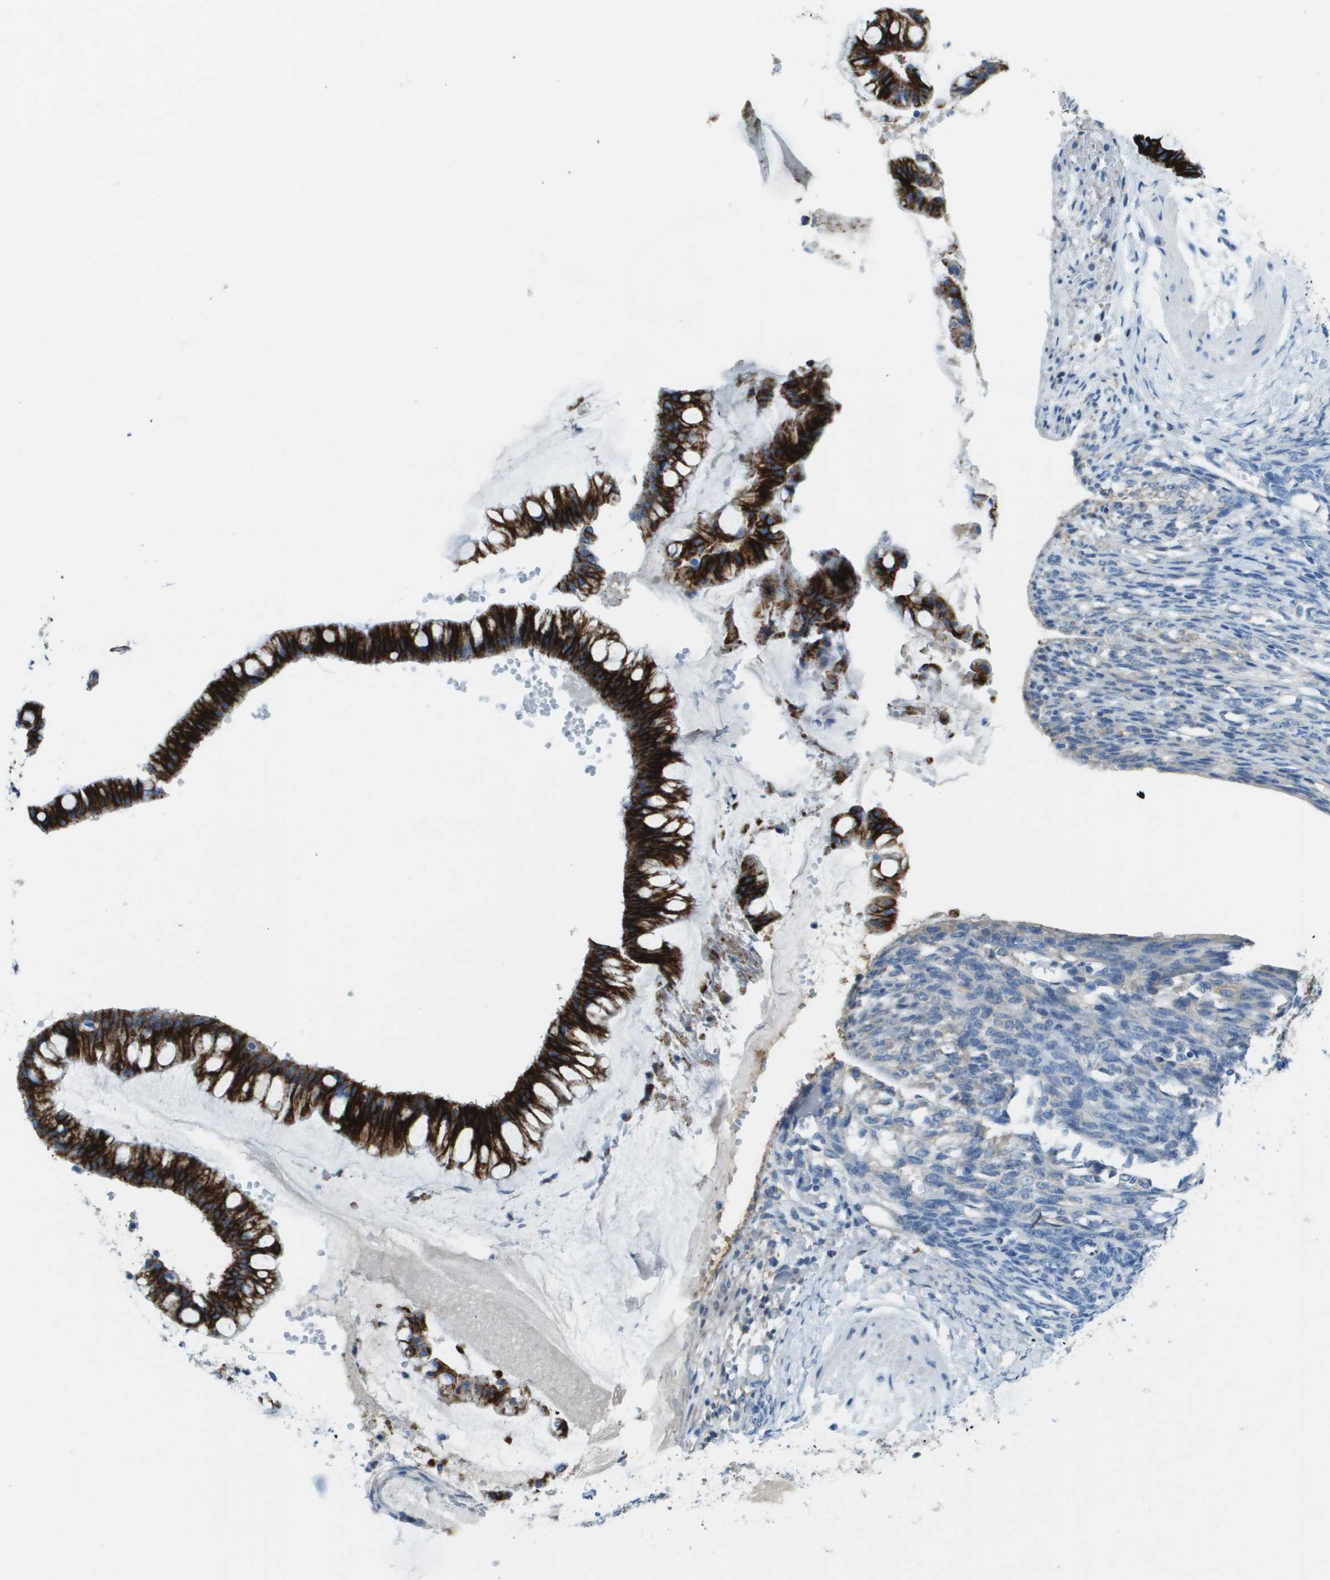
{"staining": {"intensity": "strong", "quantity": ">75%", "location": "cytoplasmic/membranous"}, "tissue": "ovarian cancer", "cell_type": "Tumor cells", "image_type": "cancer", "snomed": [{"axis": "morphology", "description": "Cystadenocarcinoma, mucinous, NOS"}, {"axis": "topography", "description": "Ovary"}], "caption": "The immunohistochemical stain labels strong cytoplasmic/membranous expression in tumor cells of ovarian cancer (mucinous cystadenocarcinoma) tissue. (DAB IHC with brightfield microscopy, high magnification).", "gene": "SDC1", "patient": {"sex": "female", "age": 73}}